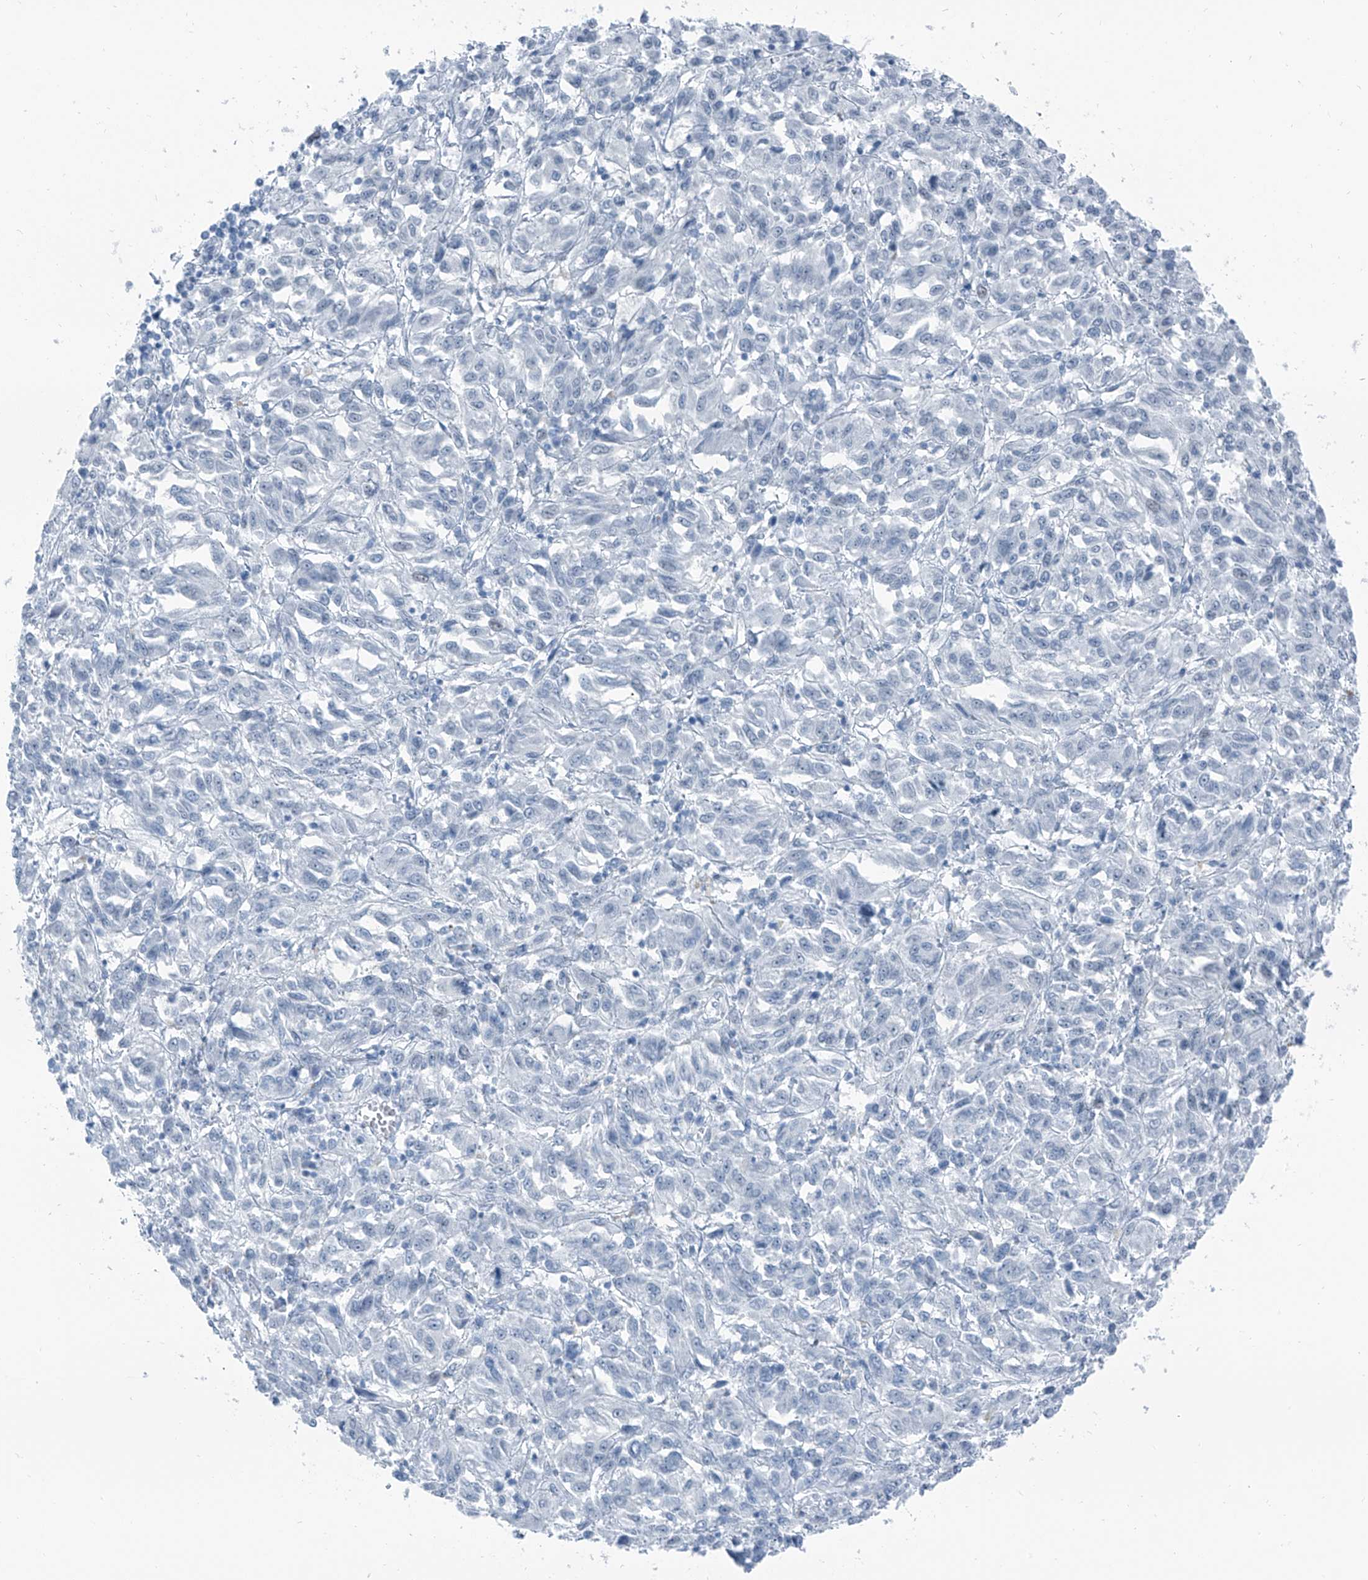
{"staining": {"intensity": "negative", "quantity": "none", "location": "none"}, "tissue": "melanoma", "cell_type": "Tumor cells", "image_type": "cancer", "snomed": [{"axis": "morphology", "description": "Malignant melanoma, Metastatic site"}, {"axis": "topography", "description": "Lung"}], "caption": "Tumor cells show no significant staining in melanoma.", "gene": "RGN", "patient": {"sex": "male", "age": 64}}